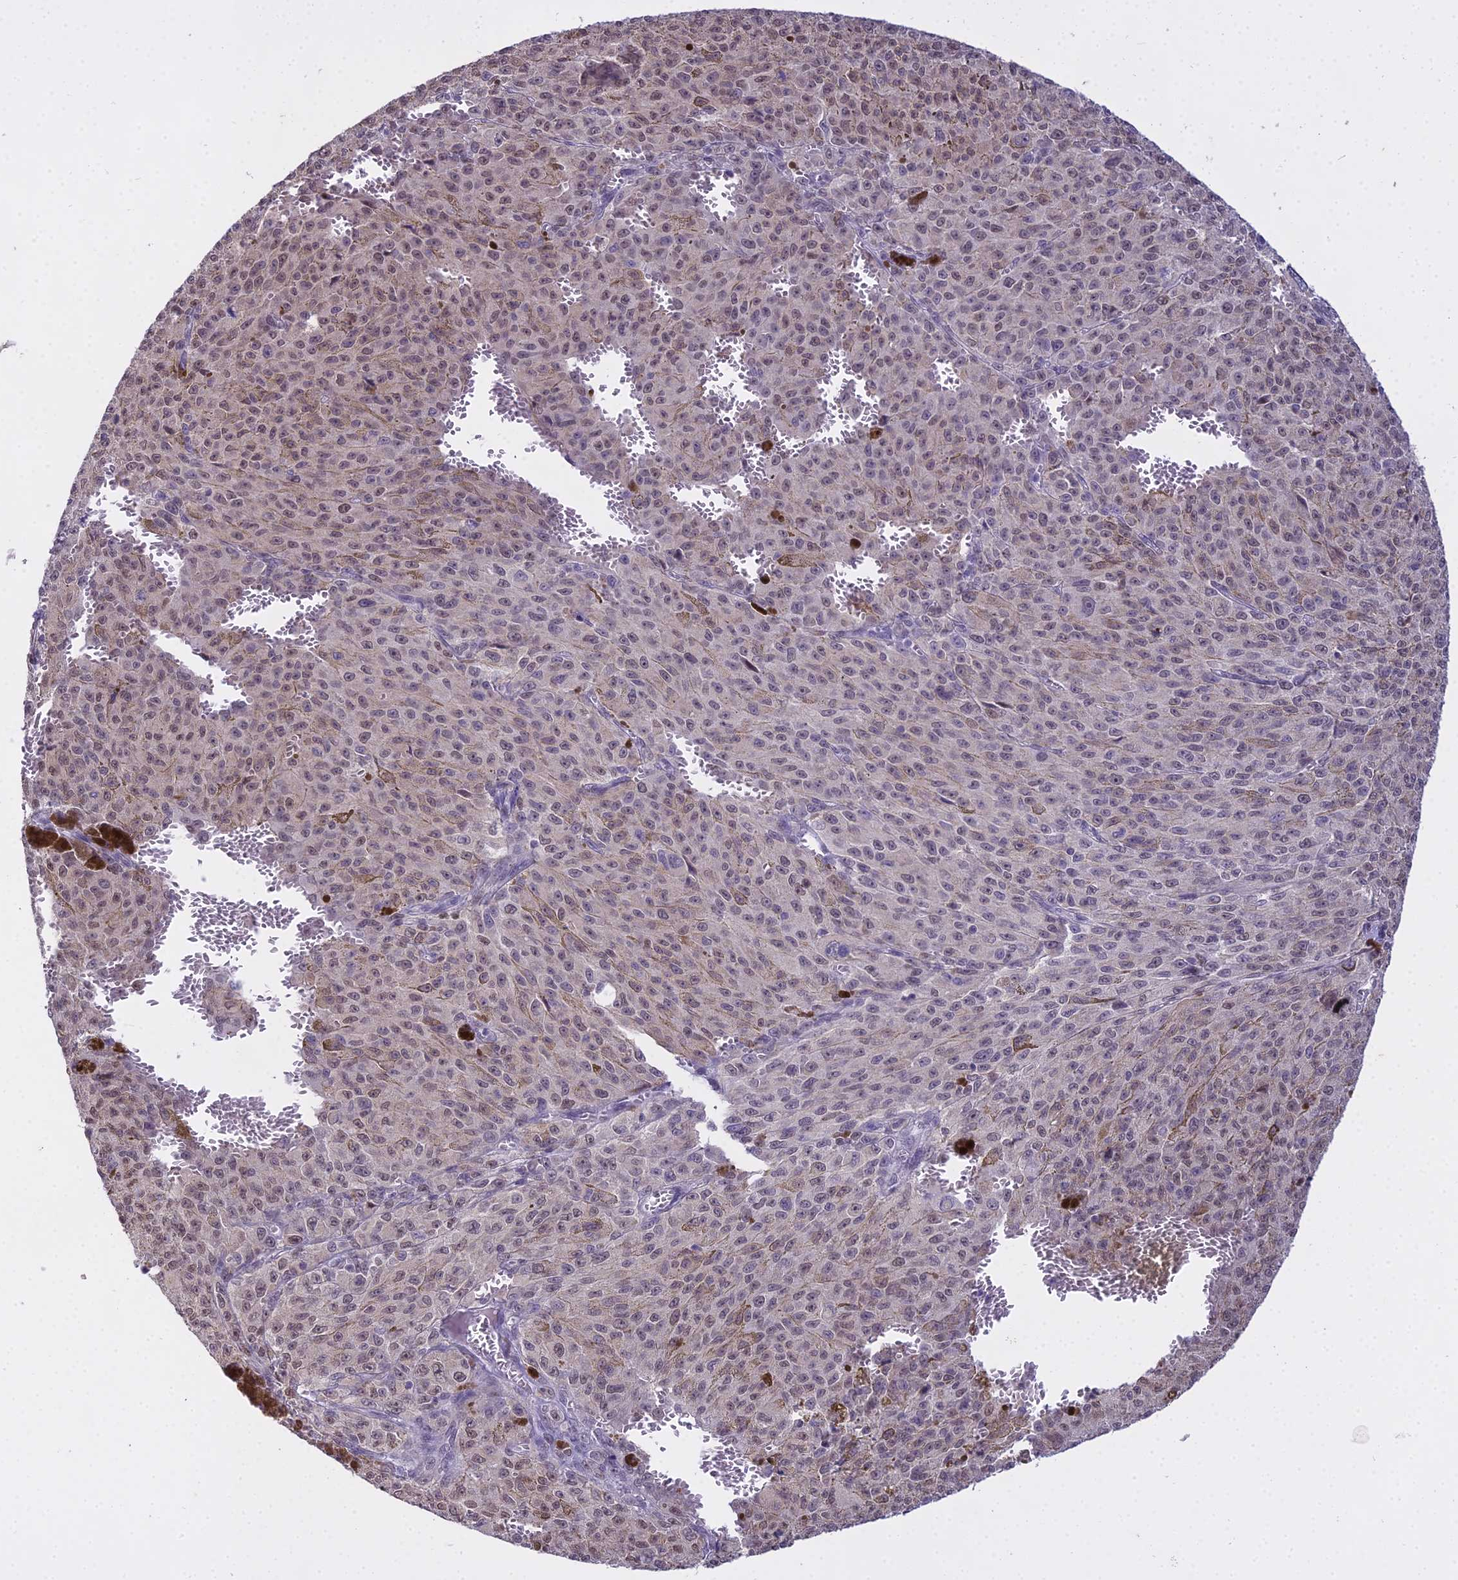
{"staining": {"intensity": "weak", "quantity": "25%-75%", "location": "nuclear"}, "tissue": "melanoma", "cell_type": "Tumor cells", "image_type": "cancer", "snomed": [{"axis": "morphology", "description": "Malignant melanoma, NOS"}, {"axis": "topography", "description": "Skin"}], "caption": "Immunohistochemical staining of melanoma reveals low levels of weak nuclear protein expression in approximately 25%-75% of tumor cells.", "gene": "MAT2A", "patient": {"sex": "female", "age": 52}}